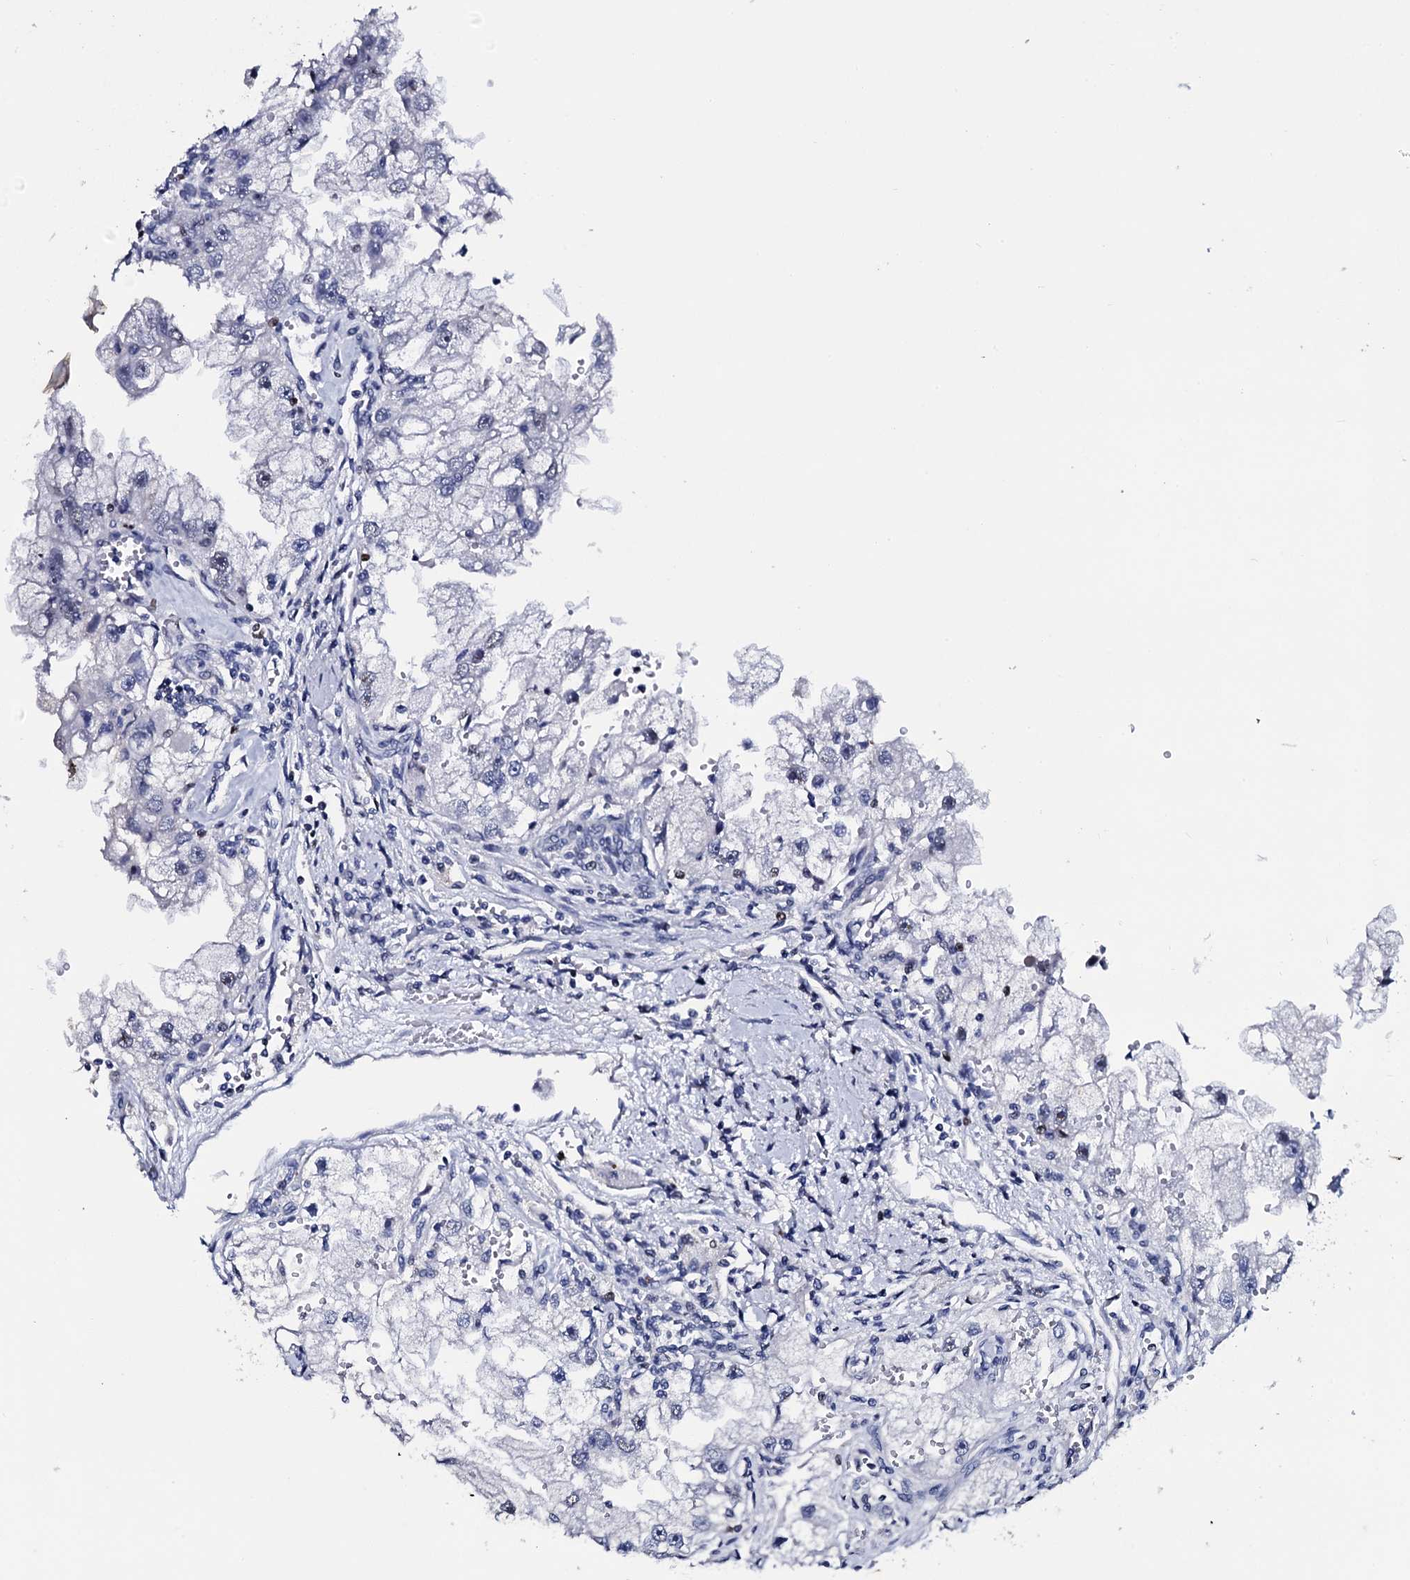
{"staining": {"intensity": "negative", "quantity": "none", "location": "none"}, "tissue": "renal cancer", "cell_type": "Tumor cells", "image_type": "cancer", "snomed": [{"axis": "morphology", "description": "Adenocarcinoma, NOS"}, {"axis": "topography", "description": "Kidney"}], "caption": "The histopathology image displays no significant staining in tumor cells of renal cancer.", "gene": "NPM2", "patient": {"sex": "male", "age": 63}}